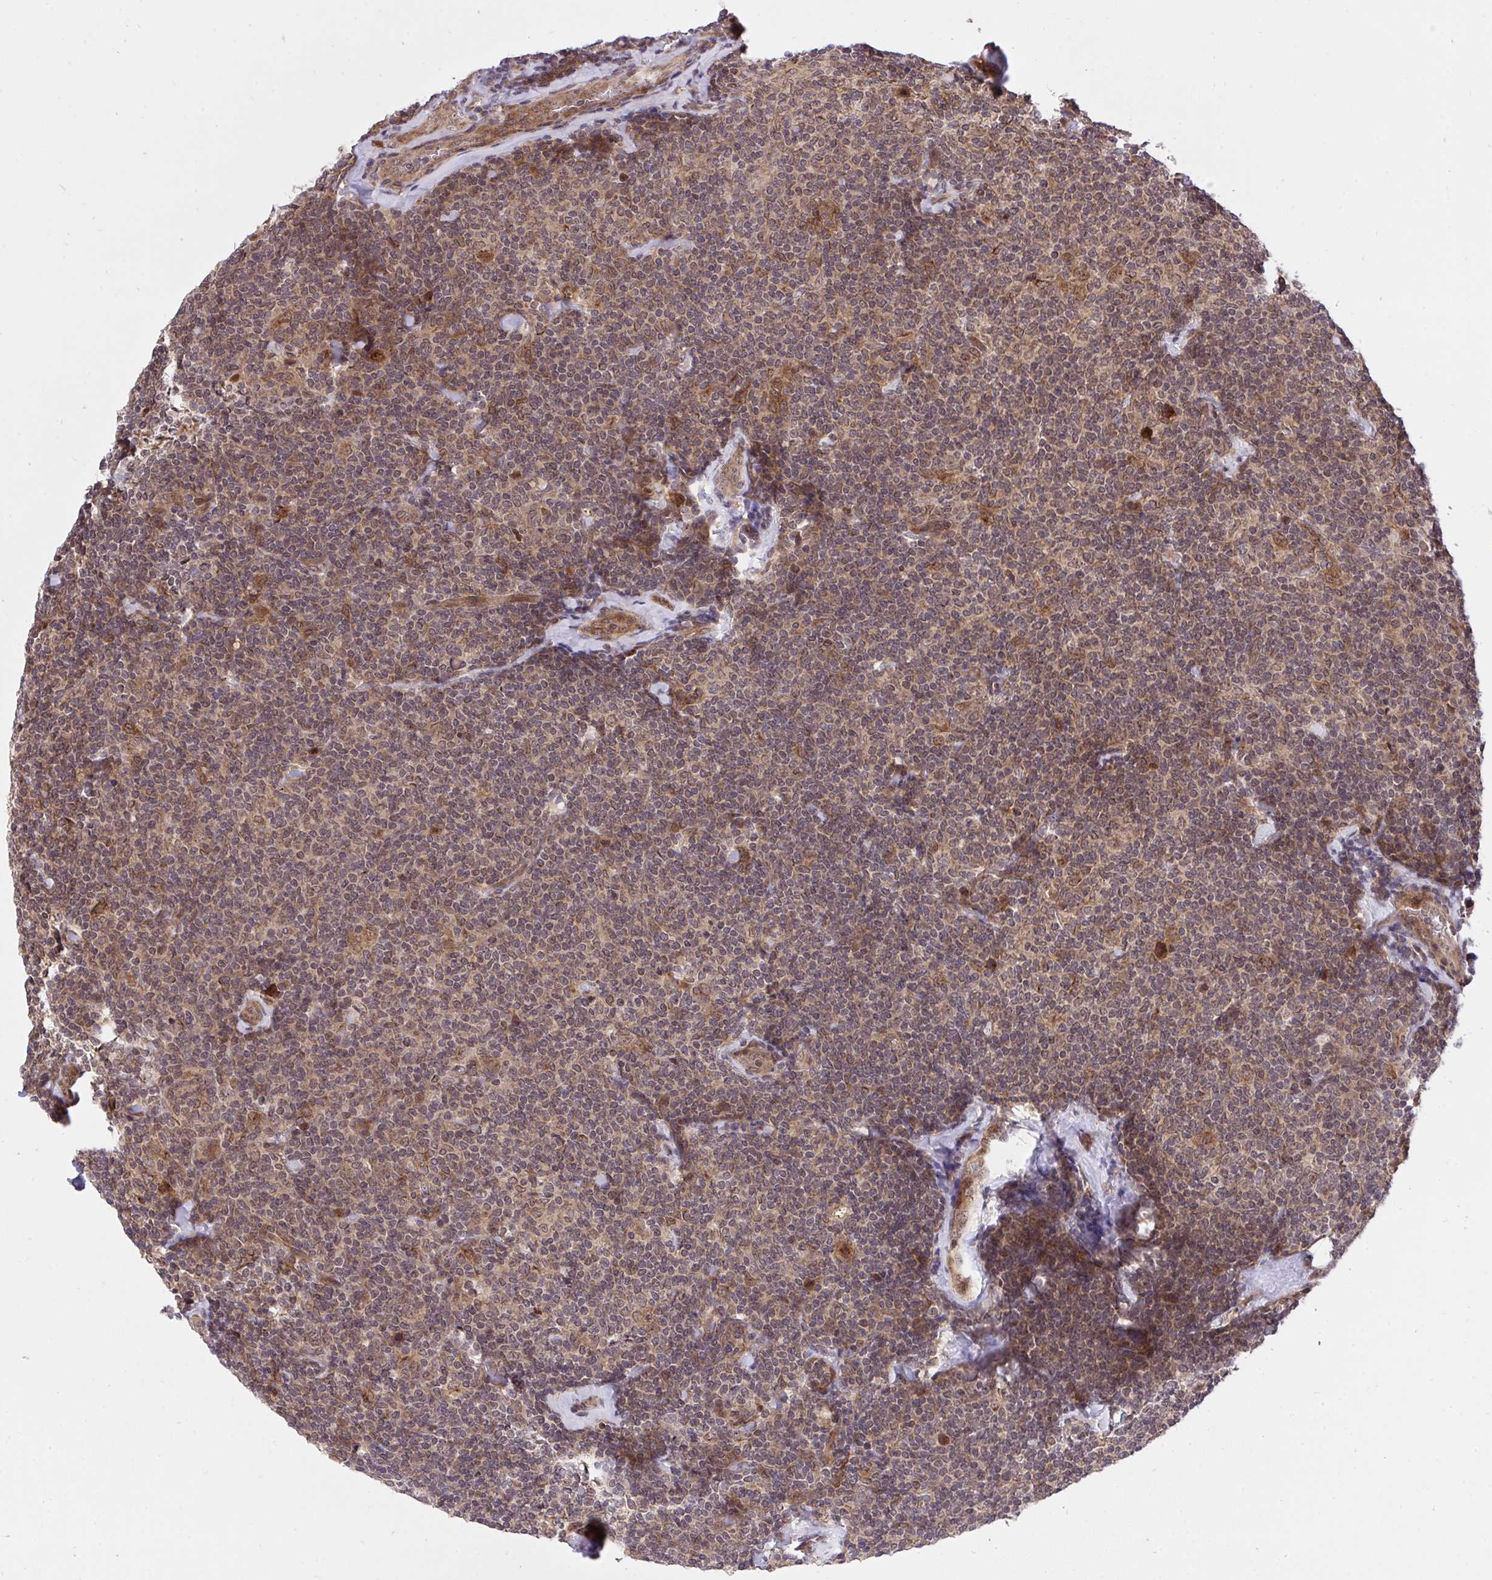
{"staining": {"intensity": "weak", "quantity": ">75%", "location": "cytoplasmic/membranous"}, "tissue": "lymphoma", "cell_type": "Tumor cells", "image_type": "cancer", "snomed": [{"axis": "morphology", "description": "Malignant lymphoma, non-Hodgkin's type, Low grade"}, {"axis": "topography", "description": "Lymph node"}], "caption": "Weak cytoplasmic/membranous positivity is seen in approximately >75% of tumor cells in lymphoma.", "gene": "ERI1", "patient": {"sex": "female", "age": 56}}